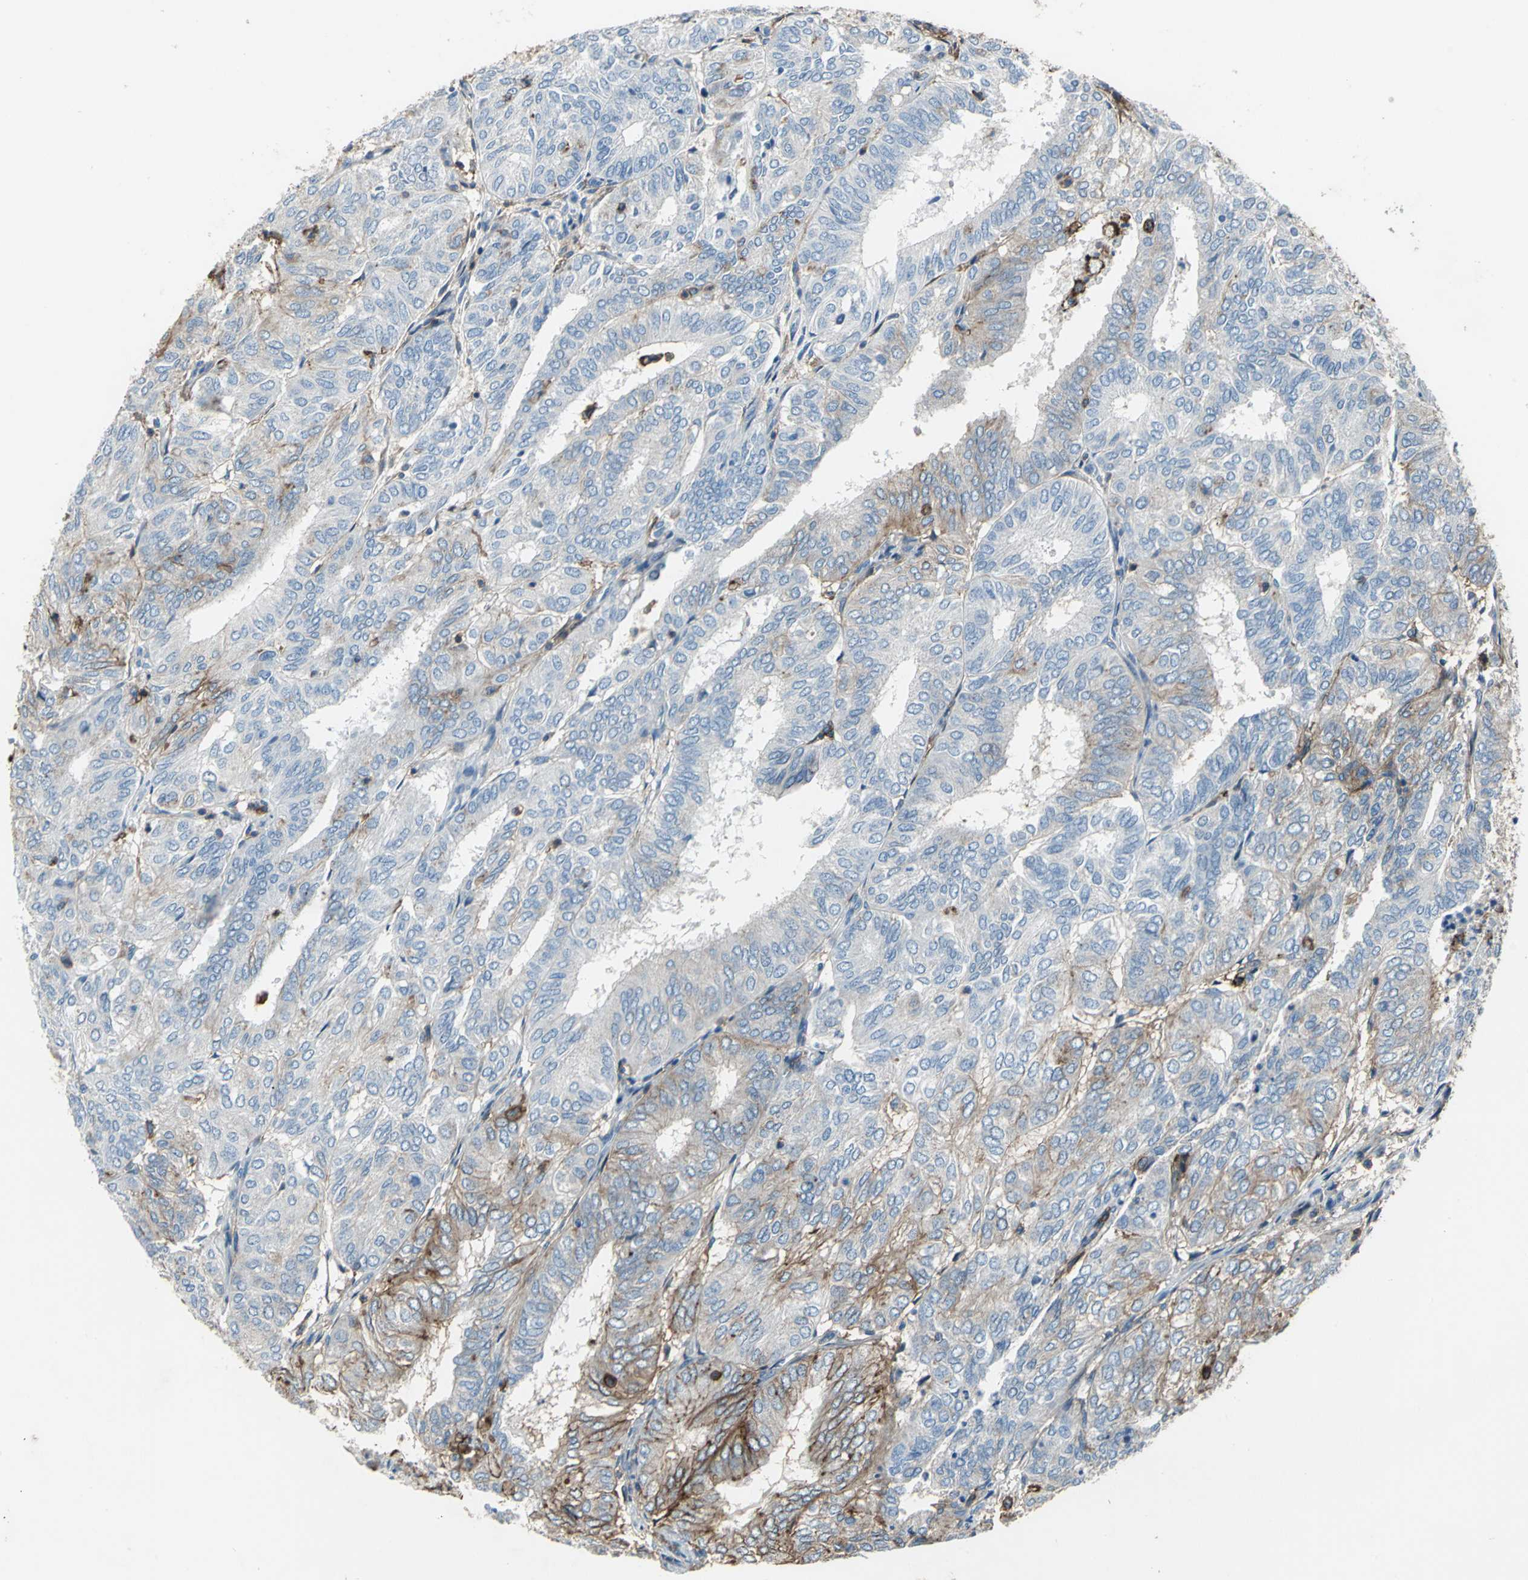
{"staining": {"intensity": "moderate", "quantity": "25%-75%", "location": "cytoplasmic/membranous"}, "tissue": "endometrial cancer", "cell_type": "Tumor cells", "image_type": "cancer", "snomed": [{"axis": "morphology", "description": "Adenocarcinoma, NOS"}, {"axis": "topography", "description": "Uterus"}], "caption": "Protein expression analysis of endometrial cancer displays moderate cytoplasmic/membranous positivity in approximately 25%-75% of tumor cells.", "gene": "CD44", "patient": {"sex": "female", "age": 60}}